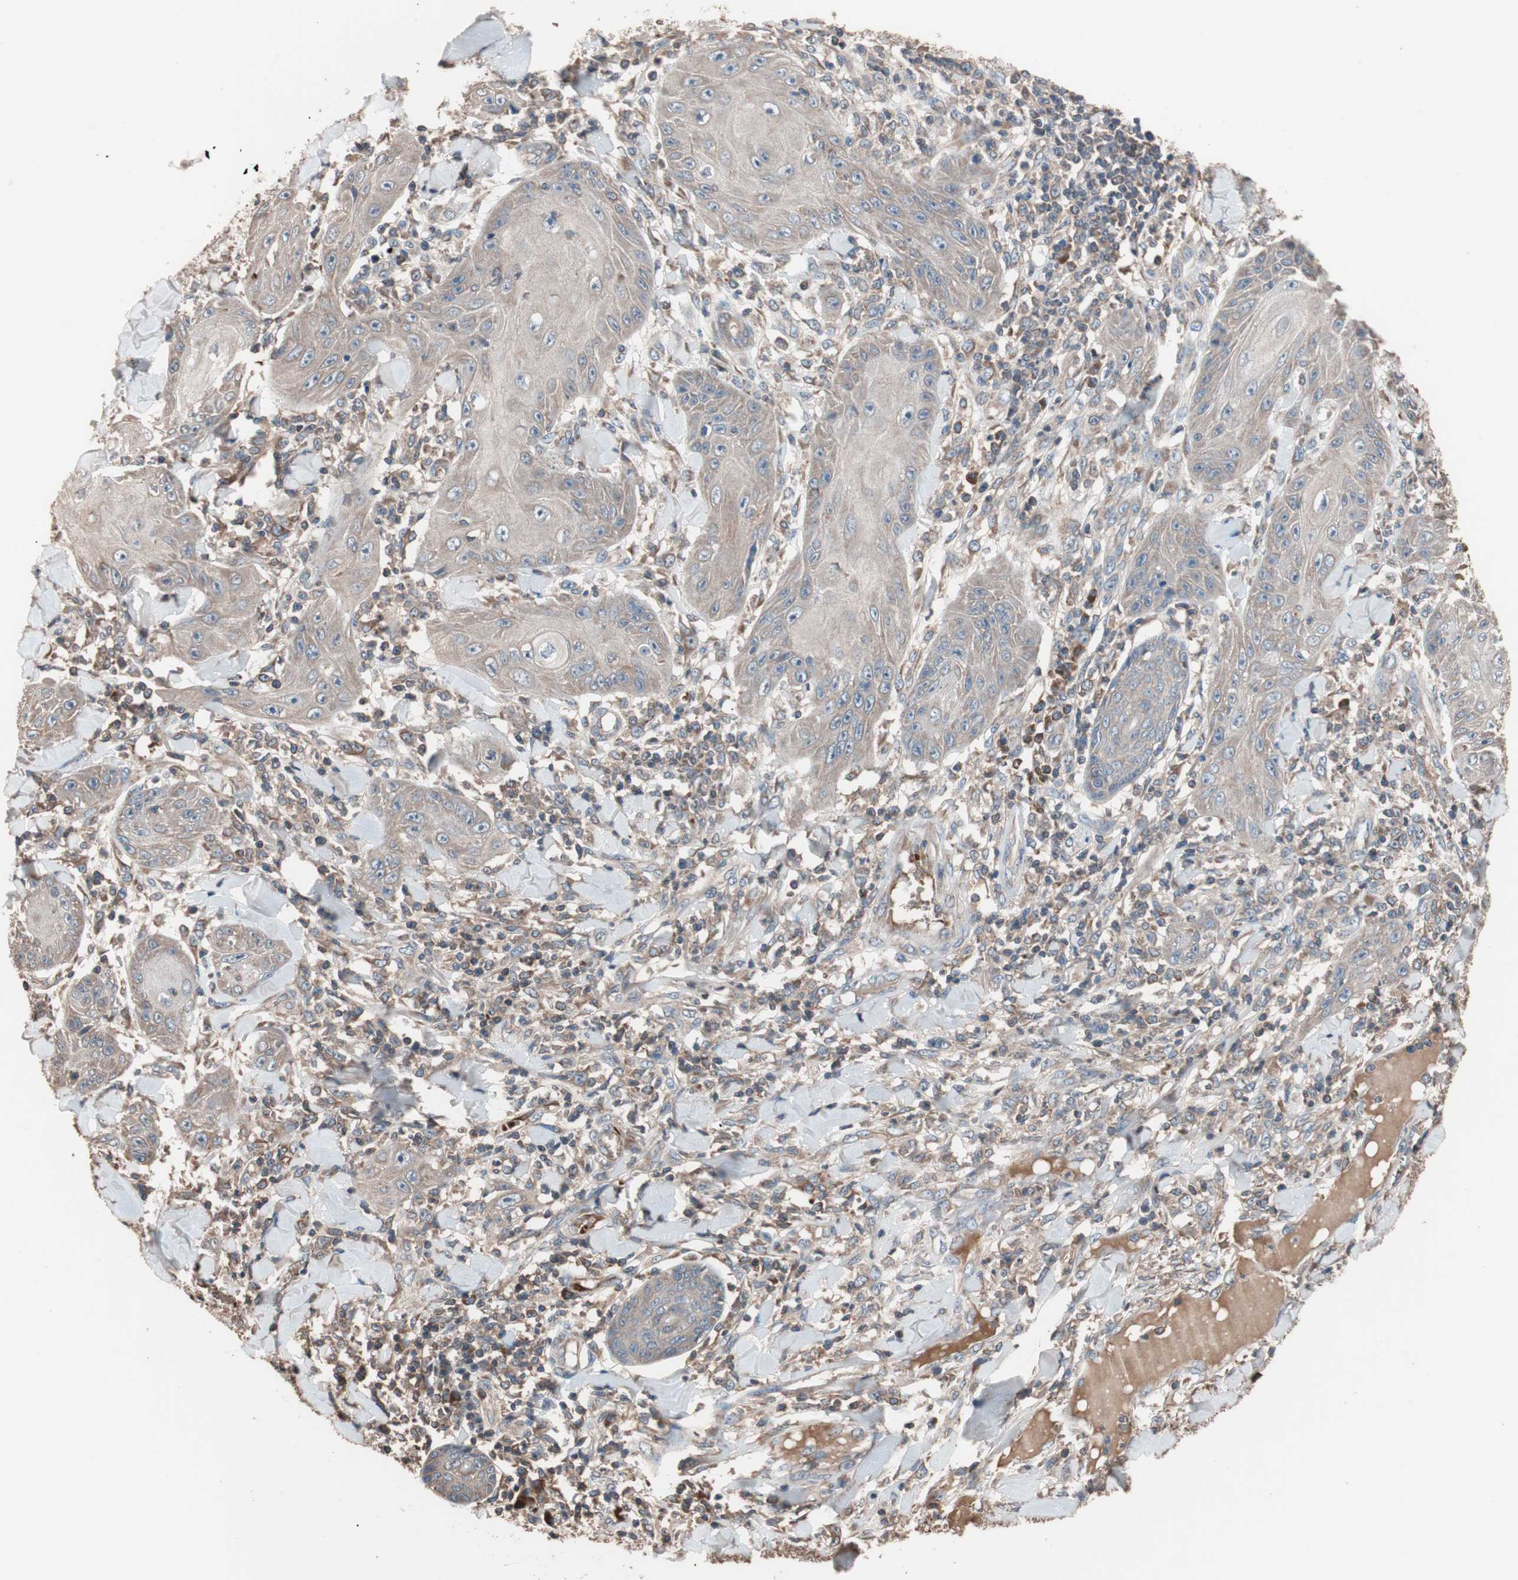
{"staining": {"intensity": "weak", "quantity": ">75%", "location": "cytoplasmic/membranous"}, "tissue": "skin cancer", "cell_type": "Tumor cells", "image_type": "cancer", "snomed": [{"axis": "morphology", "description": "Squamous cell carcinoma, NOS"}, {"axis": "topography", "description": "Skin"}], "caption": "Skin cancer (squamous cell carcinoma) tissue exhibits weak cytoplasmic/membranous staining in approximately >75% of tumor cells (Brightfield microscopy of DAB IHC at high magnification).", "gene": "GLYCTK", "patient": {"sex": "female", "age": 78}}